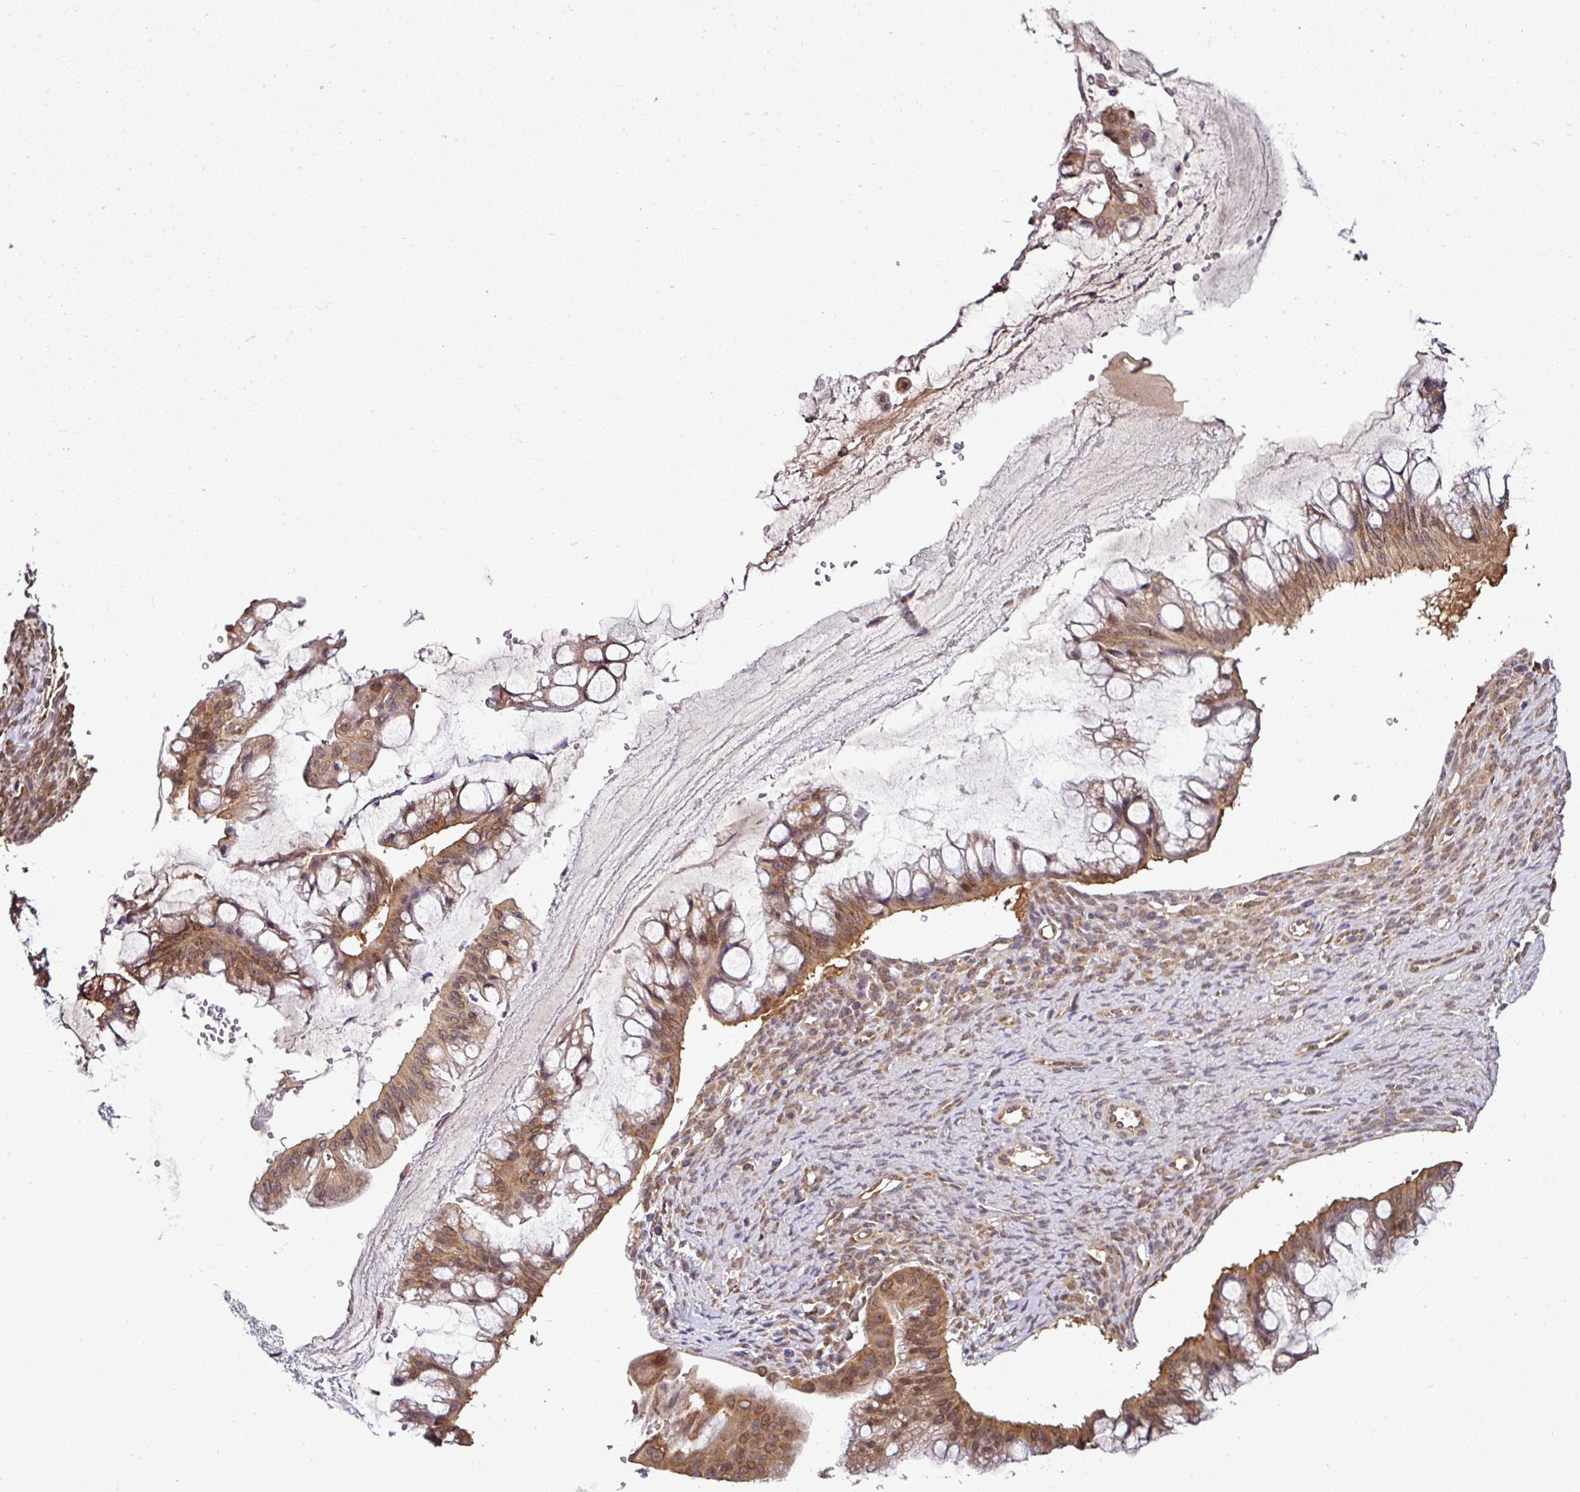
{"staining": {"intensity": "moderate", "quantity": ">75%", "location": "cytoplasmic/membranous,nuclear"}, "tissue": "ovarian cancer", "cell_type": "Tumor cells", "image_type": "cancer", "snomed": [{"axis": "morphology", "description": "Cystadenocarcinoma, mucinous, NOS"}, {"axis": "topography", "description": "Ovary"}], "caption": "A micrograph showing moderate cytoplasmic/membranous and nuclear expression in approximately >75% of tumor cells in mucinous cystadenocarcinoma (ovarian), as visualized by brown immunohistochemical staining.", "gene": "RBM4B", "patient": {"sex": "female", "age": 73}}